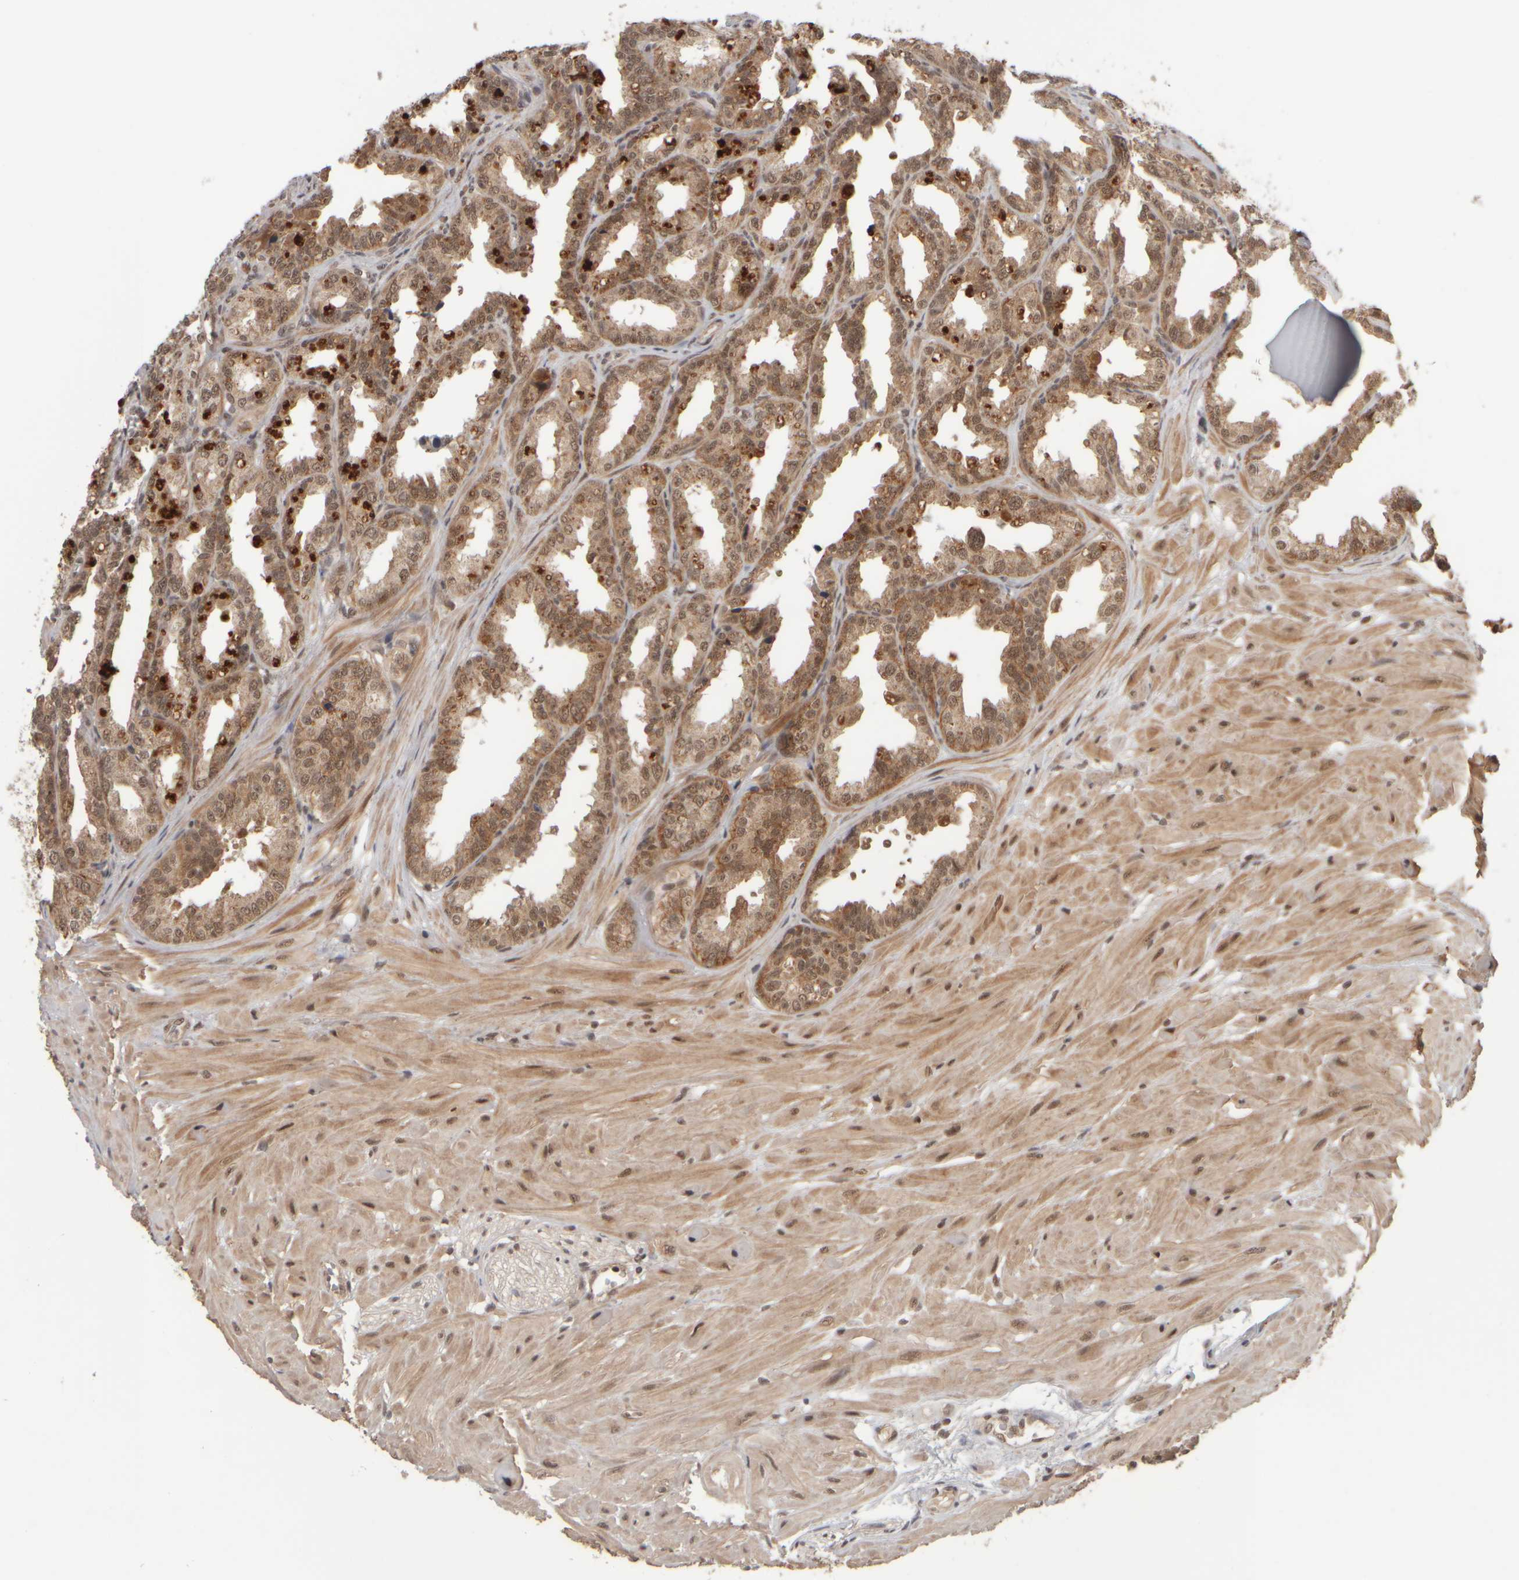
{"staining": {"intensity": "moderate", "quantity": ">75%", "location": "cytoplasmic/membranous"}, "tissue": "seminal vesicle", "cell_type": "Glandular cells", "image_type": "normal", "snomed": [{"axis": "morphology", "description": "Normal tissue, NOS"}, {"axis": "topography", "description": "Prostate"}, {"axis": "topography", "description": "Seminal veicle"}], "caption": "DAB (3,3'-diaminobenzidine) immunohistochemical staining of unremarkable human seminal vesicle demonstrates moderate cytoplasmic/membranous protein staining in approximately >75% of glandular cells. Nuclei are stained in blue.", "gene": "SYNRG", "patient": {"sex": "male", "age": 51}}